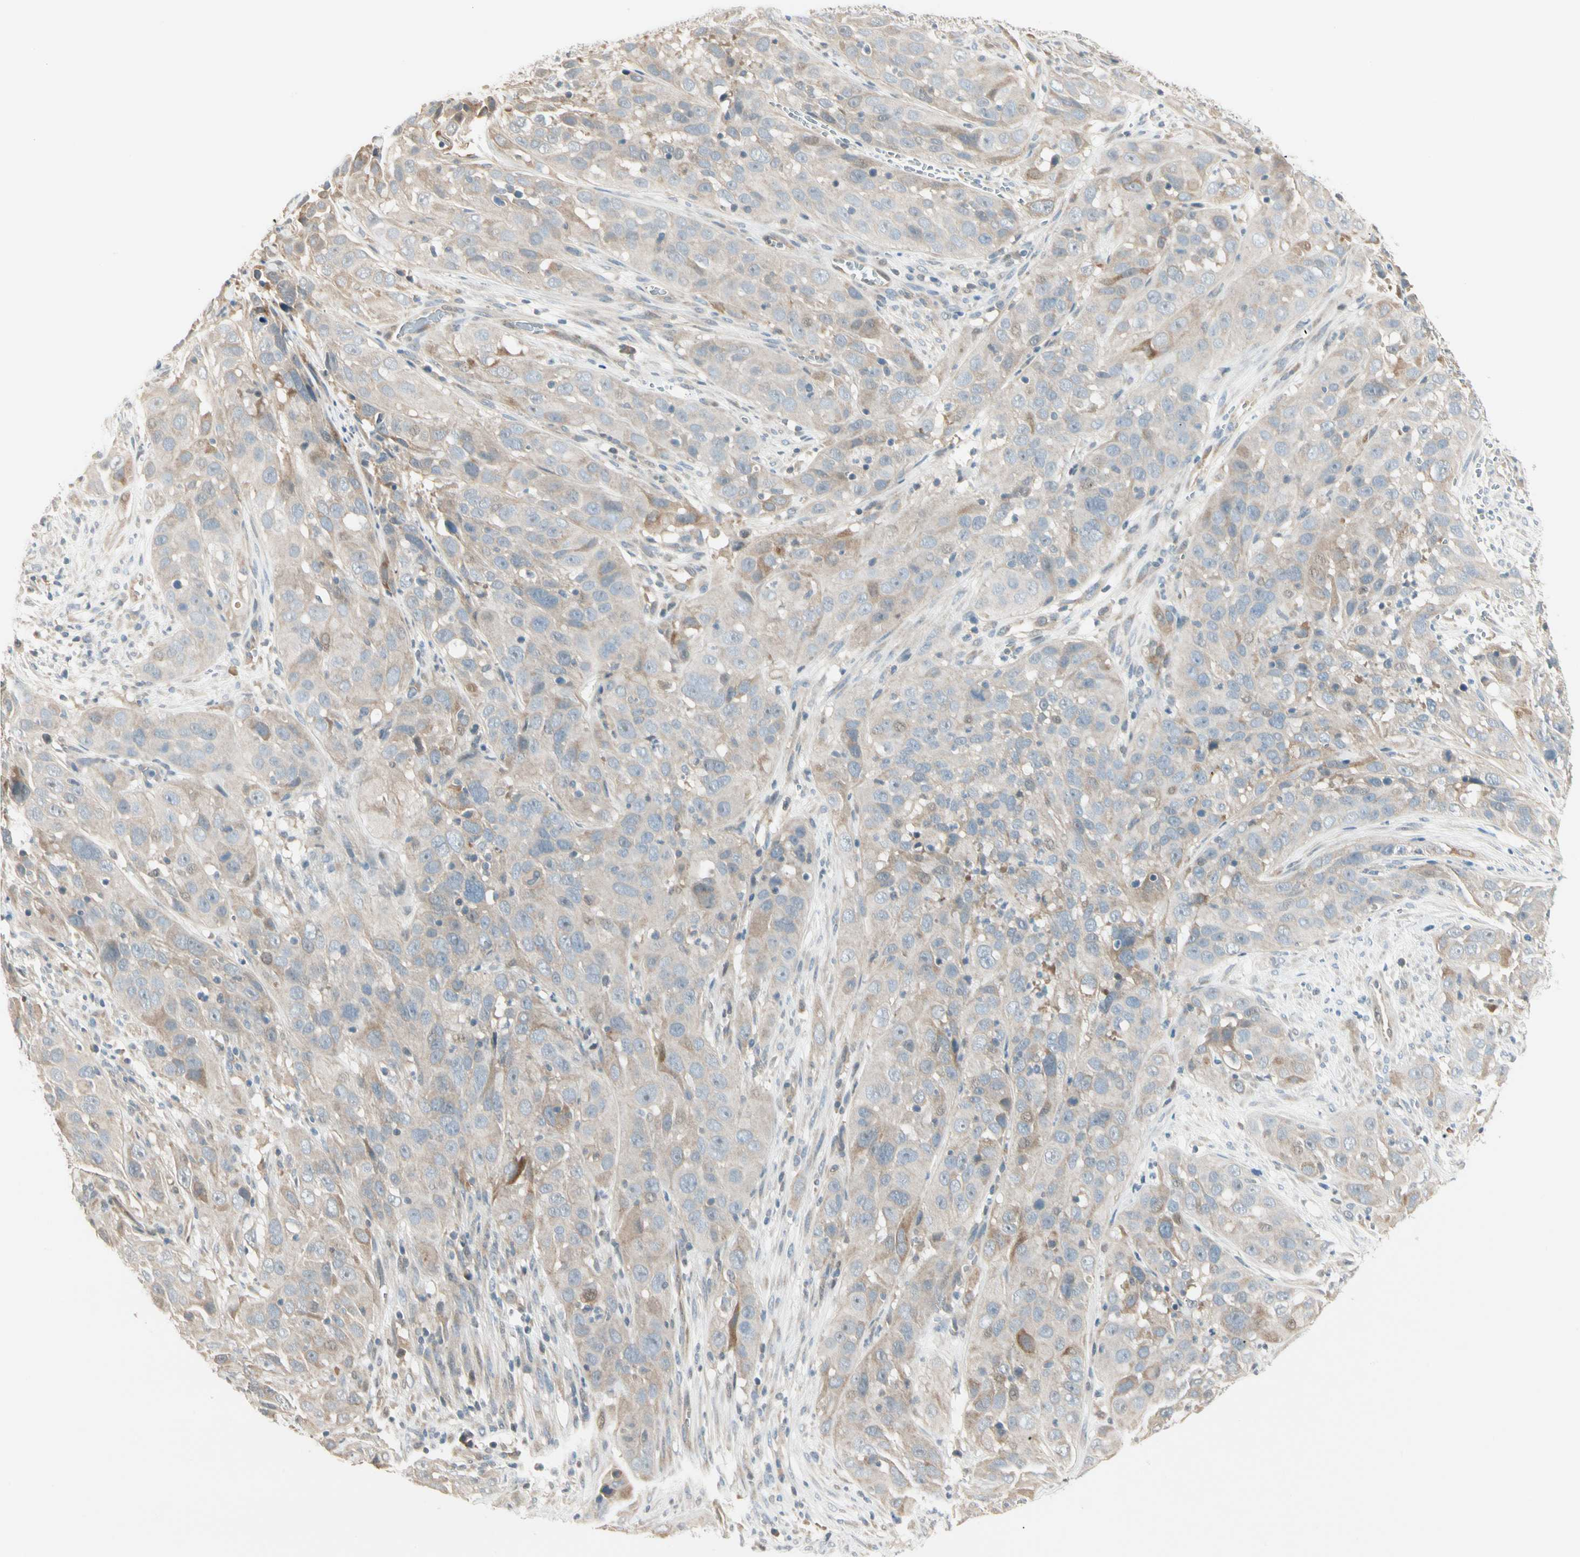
{"staining": {"intensity": "weak", "quantity": "25%-75%", "location": "cytoplasmic/membranous"}, "tissue": "cervical cancer", "cell_type": "Tumor cells", "image_type": "cancer", "snomed": [{"axis": "morphology", "description": "Squamous cell carcinoma, NOS"}, {"axis": "topography", "description": "Cervix"}], "caption": "Immunohistochemical staining of human squamous cell carcinoma (cervical) shows low levels of weak cytoplasmic/membranous positivity in approximately 25%-75% of tumor cells.", "gene": "P3H2", "patient": {"sex": "female", "age": 32}}